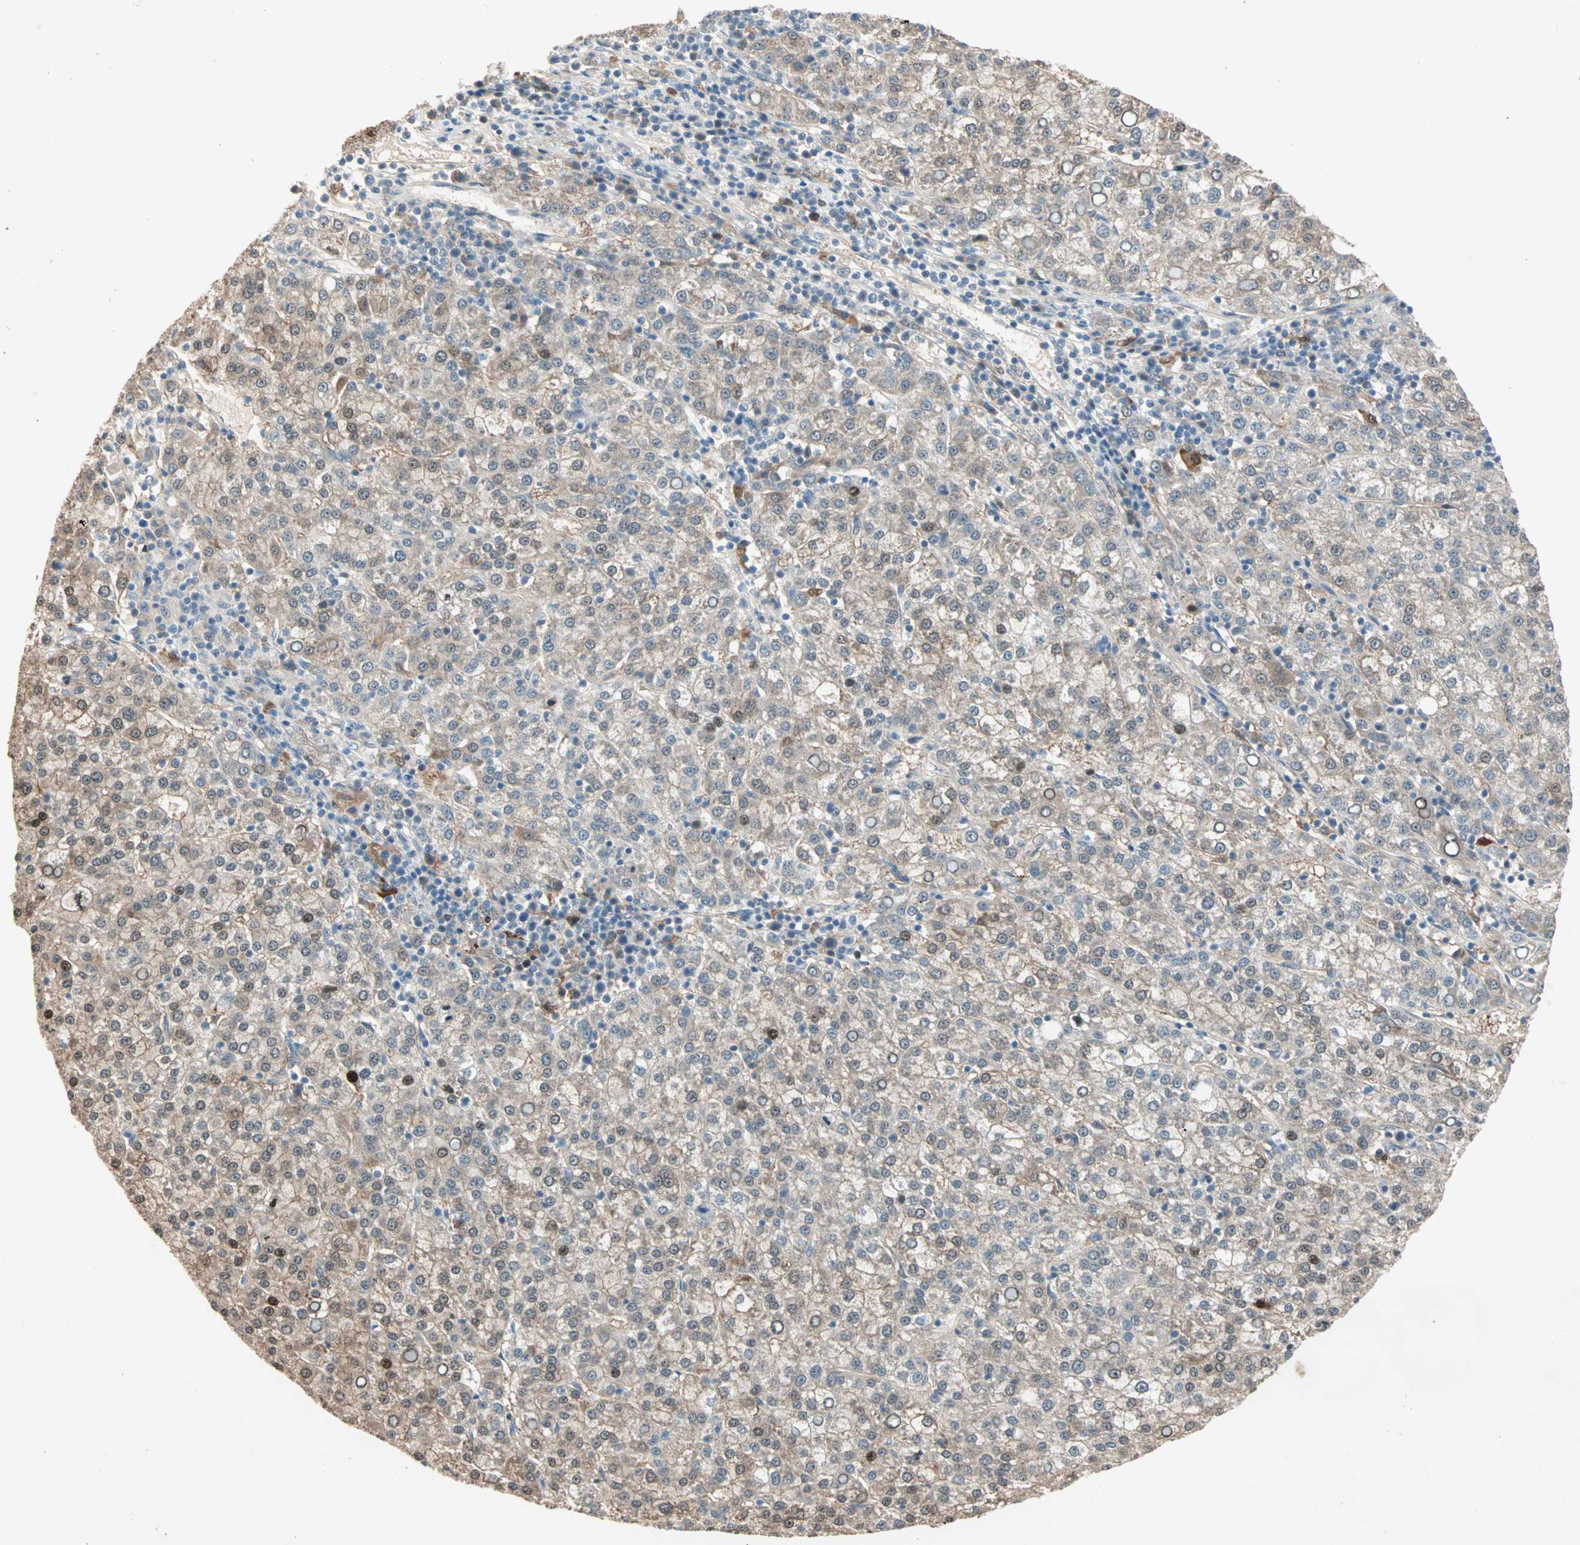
{"staining": {"intensity": "weak", "quantity": ">75%", "location": "cytoplasmic/membranous"}, "tissue": "liver cancer", "cell_type": "Tumor cells", "image_type": "cancer", "snomed": [{"axis": "morphology", "description": "Carcinoma, Hepatocellular, NOS"}, {"axis": "topography", "description": "Liver"}], "caption": "Weak cytoplasmic/membranous protein positivity is identified in approximately >75% of tumor cells in liver hepatocellular carcinoma.", "gene": "RTL6", "patient": {"sex": "female", "age": 58}}